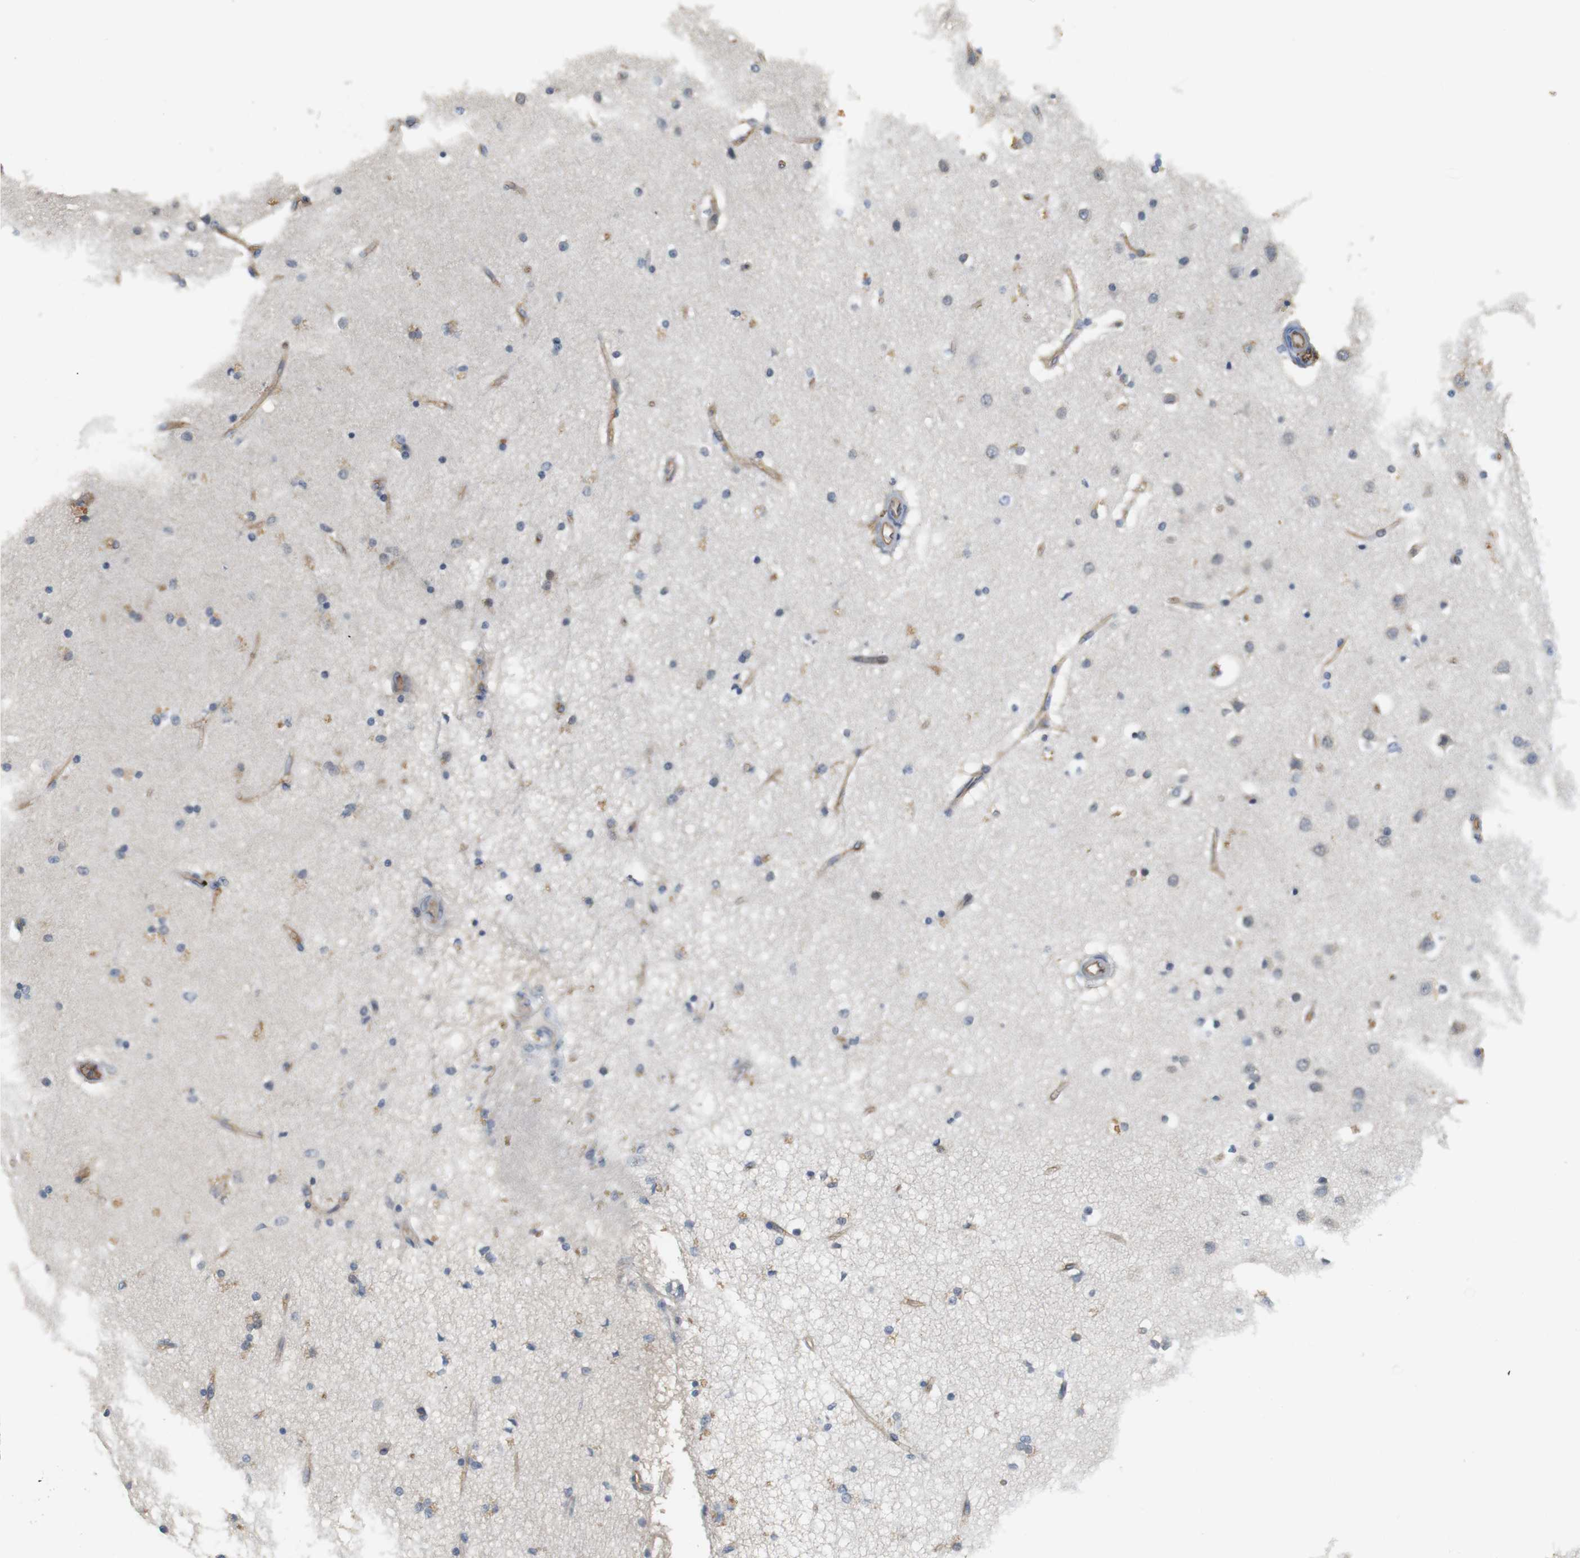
{"staining": {"intensity": "moderate", "quantity": "25%-75%", "location": "cytoplasmic/membranous"}, "tissue": "cerebral cortex", "cell_type": "Endothelial cells", "image_type": "normal", "snomed": [{"axis": "morphology", "description": "Normal tissue, NOS"}, {"axis": "topography", "description": "Cerebral cortex"}], "caption": "Immunohistochemistry image of unremarkable cerebral cortex stained for a protein (brown), which displays medium levels of moderate cytoplasmic/membranous positivity in about 25%-75% of endothelial cells.", "gene": "OSR1", "patient": {"sex": "female", "age": 54}}